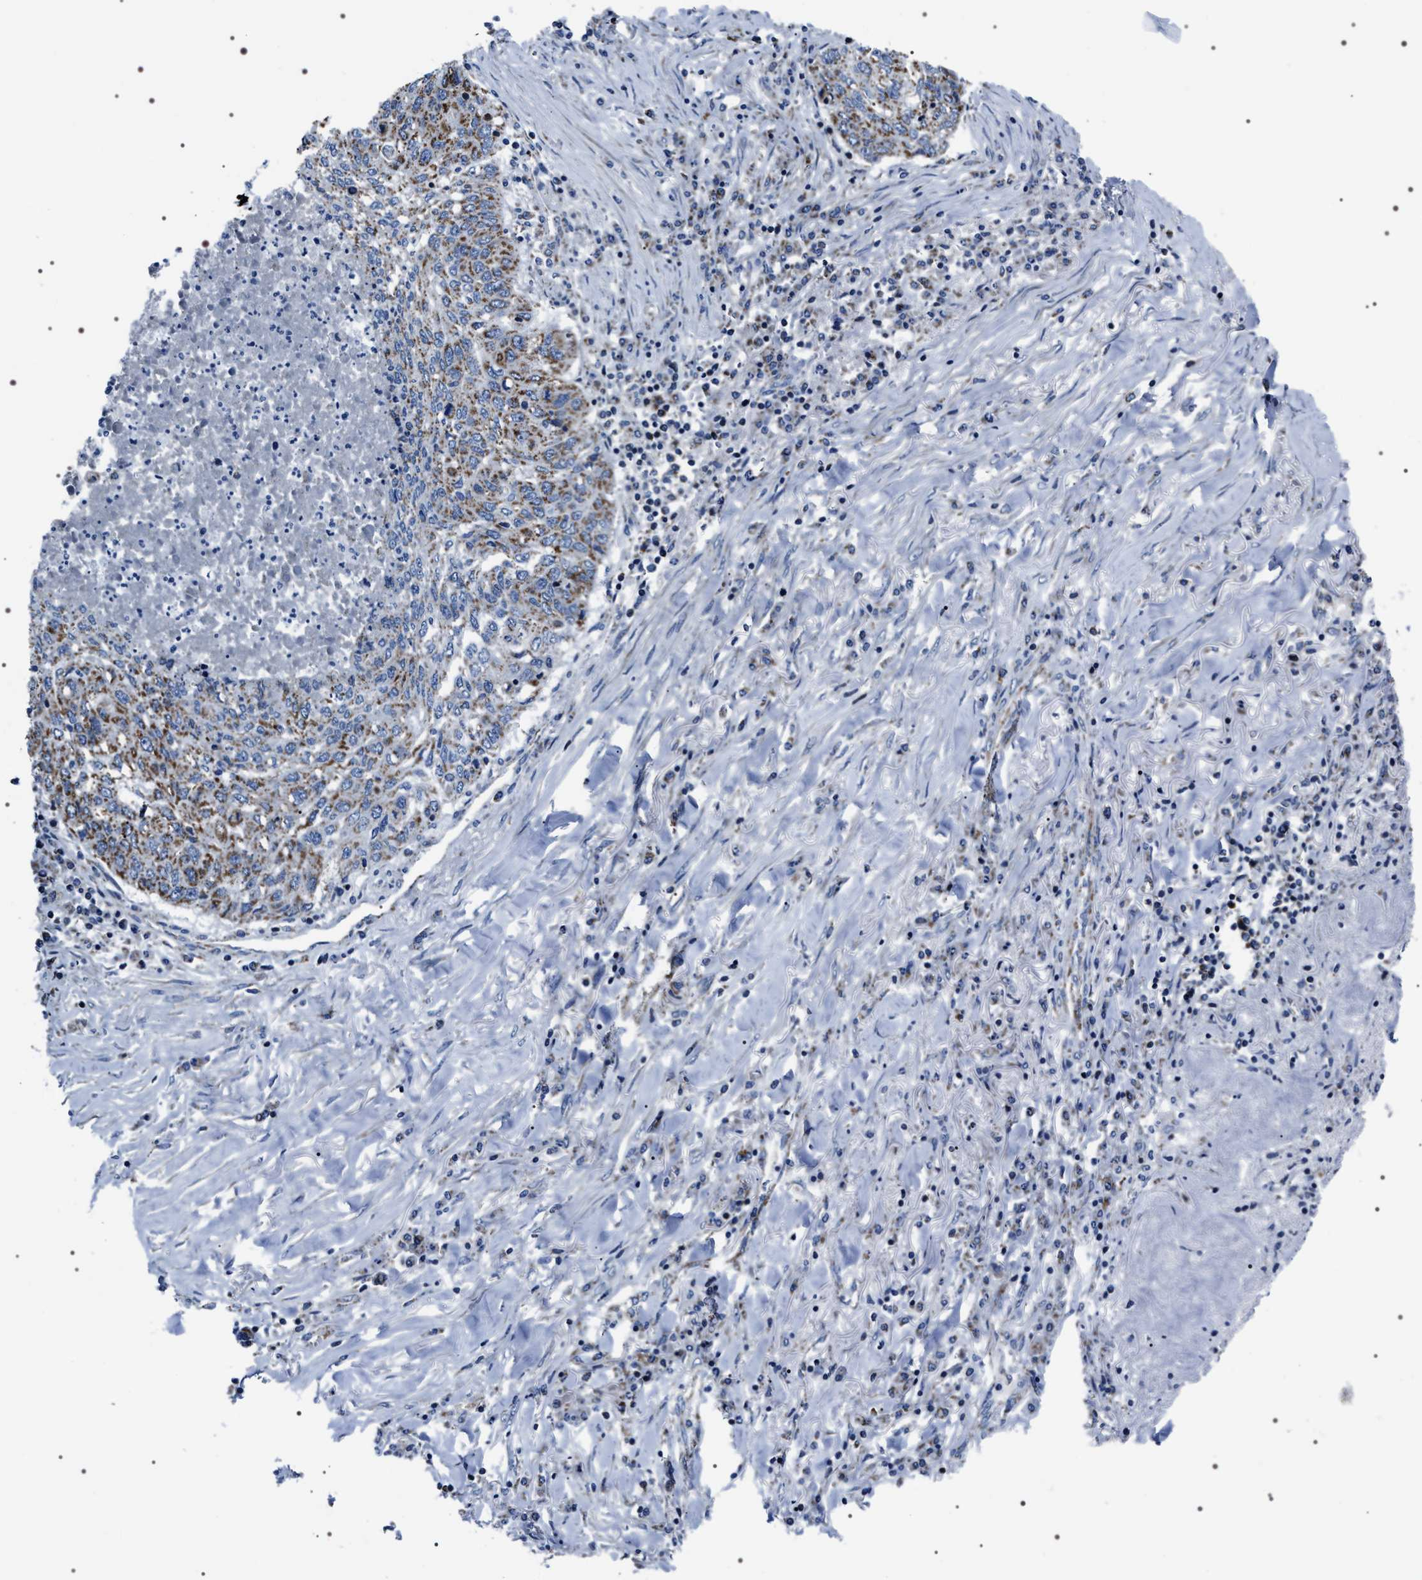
{"staining": {"intensity": "moderate", "quantity": ">75%", "location": "cytoplasmic/membranous"}, "tissue": "lung cancer", "cell_type": "Tumor cells", "image_type": "cancer", "snomed": [{"axis": "morphology", "description": "Squamous cell carcinoma, NOS"}, {"axis": "topography", "description": "Lung"}], "caption": "Brown immunohistochemical staining in squamous cell carcinoma (lung) shows moderate cytoplasmic/membranous staining in approximately >75% of tumor cells.", "gene": "NTMT1", "patient": {"sex": "female", "age": 63}}